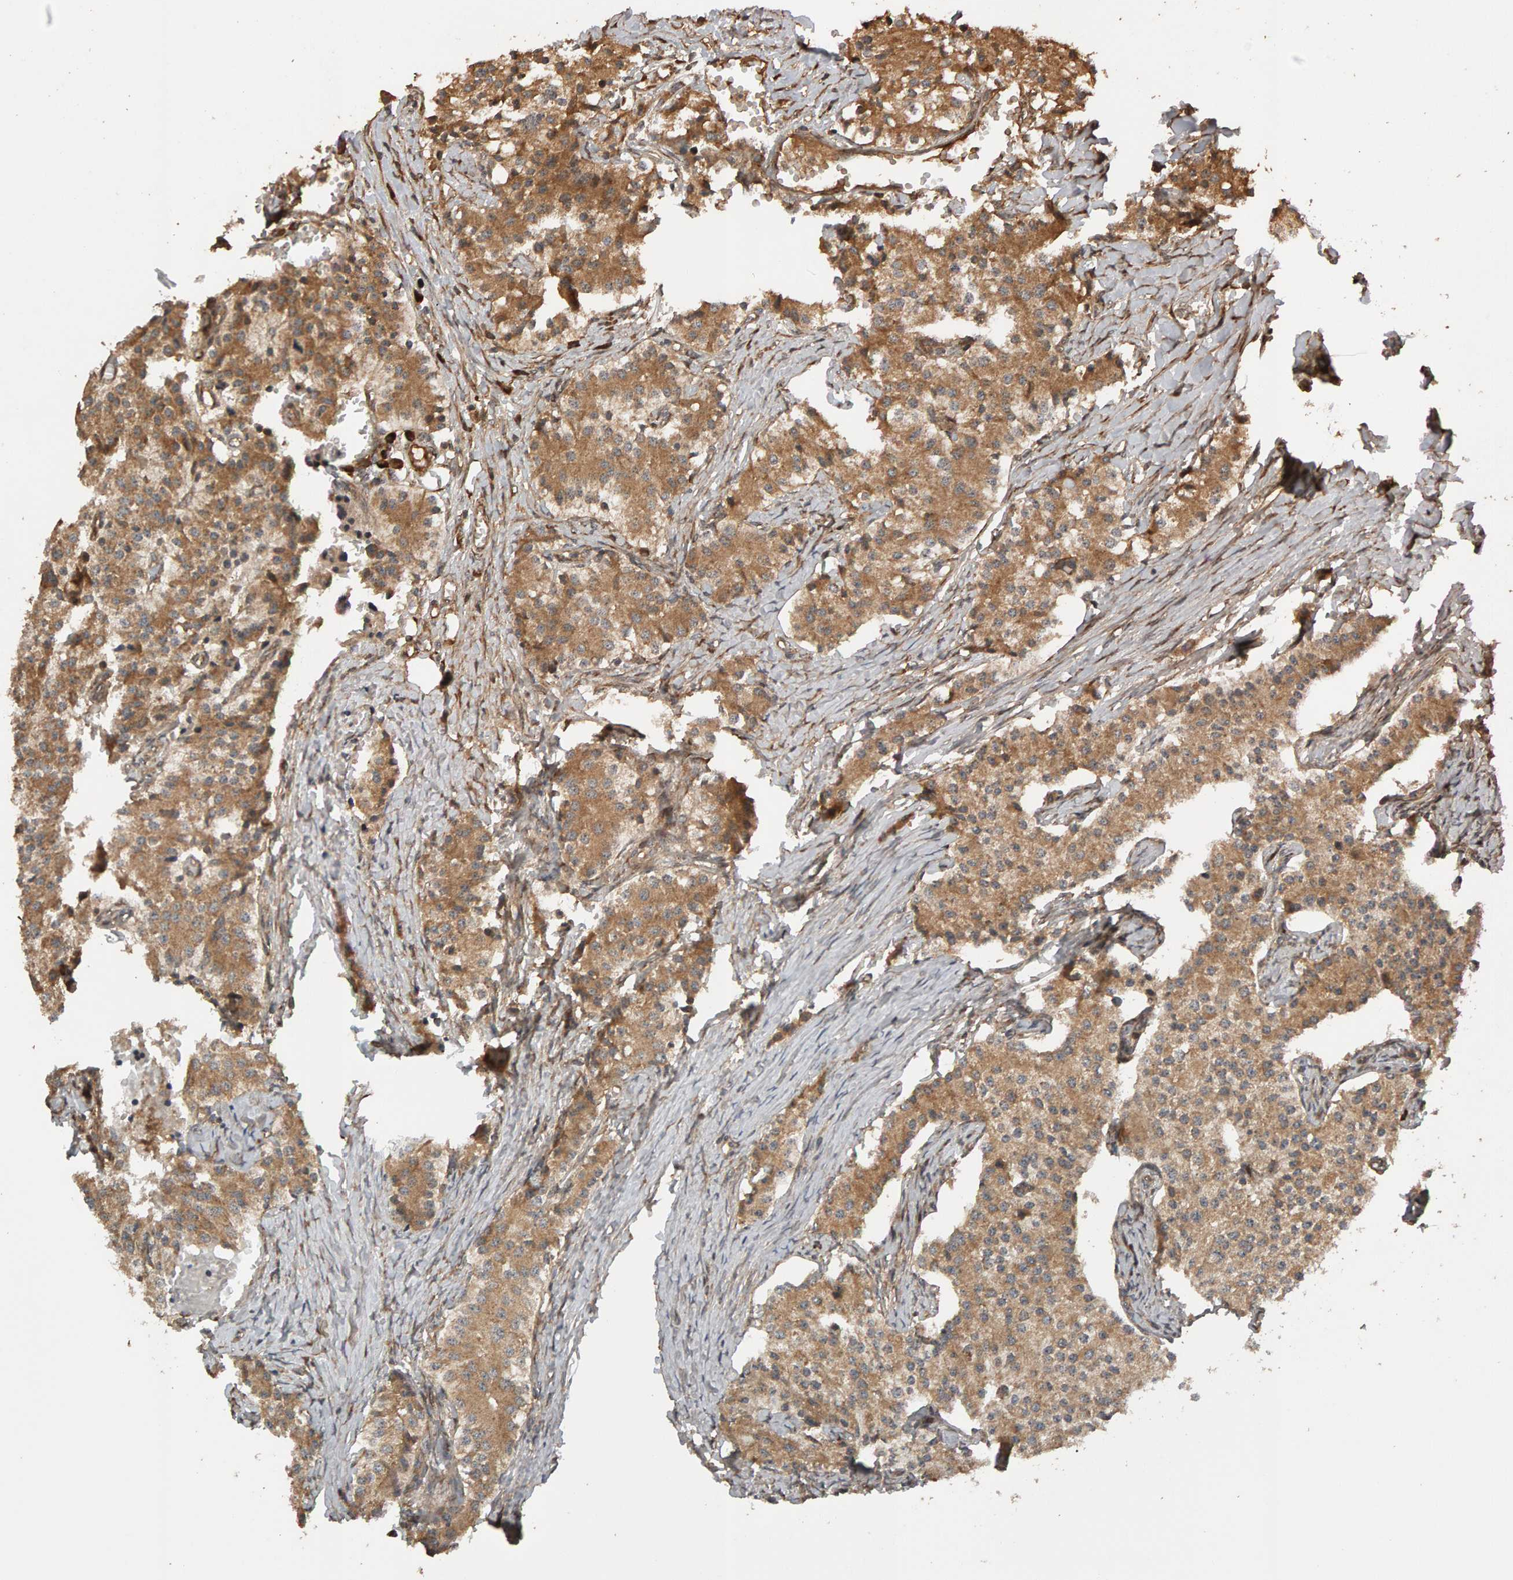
{"staining": {"intensity": "moderate", "quantity": ">75%", "location": "cytoplasmic/membranous"}, "tissue": "carcinoid", "cell_type": "Tumor cells", "image_type": "cancer", "snomed": [{"axis": "morphology", "description": "Carcinoid, malignant, NOS"}, {"axis": "topography", "description": "Colon"}], "caption": "There is medium levels of moderate cytoplasmic/membranous positivity in tumor cells of carcinoid, as demonstrated by immunohistochemical staining (brown color).", "gene": "ZFAND1", "patient": {"sex": "female", "age": 52}}